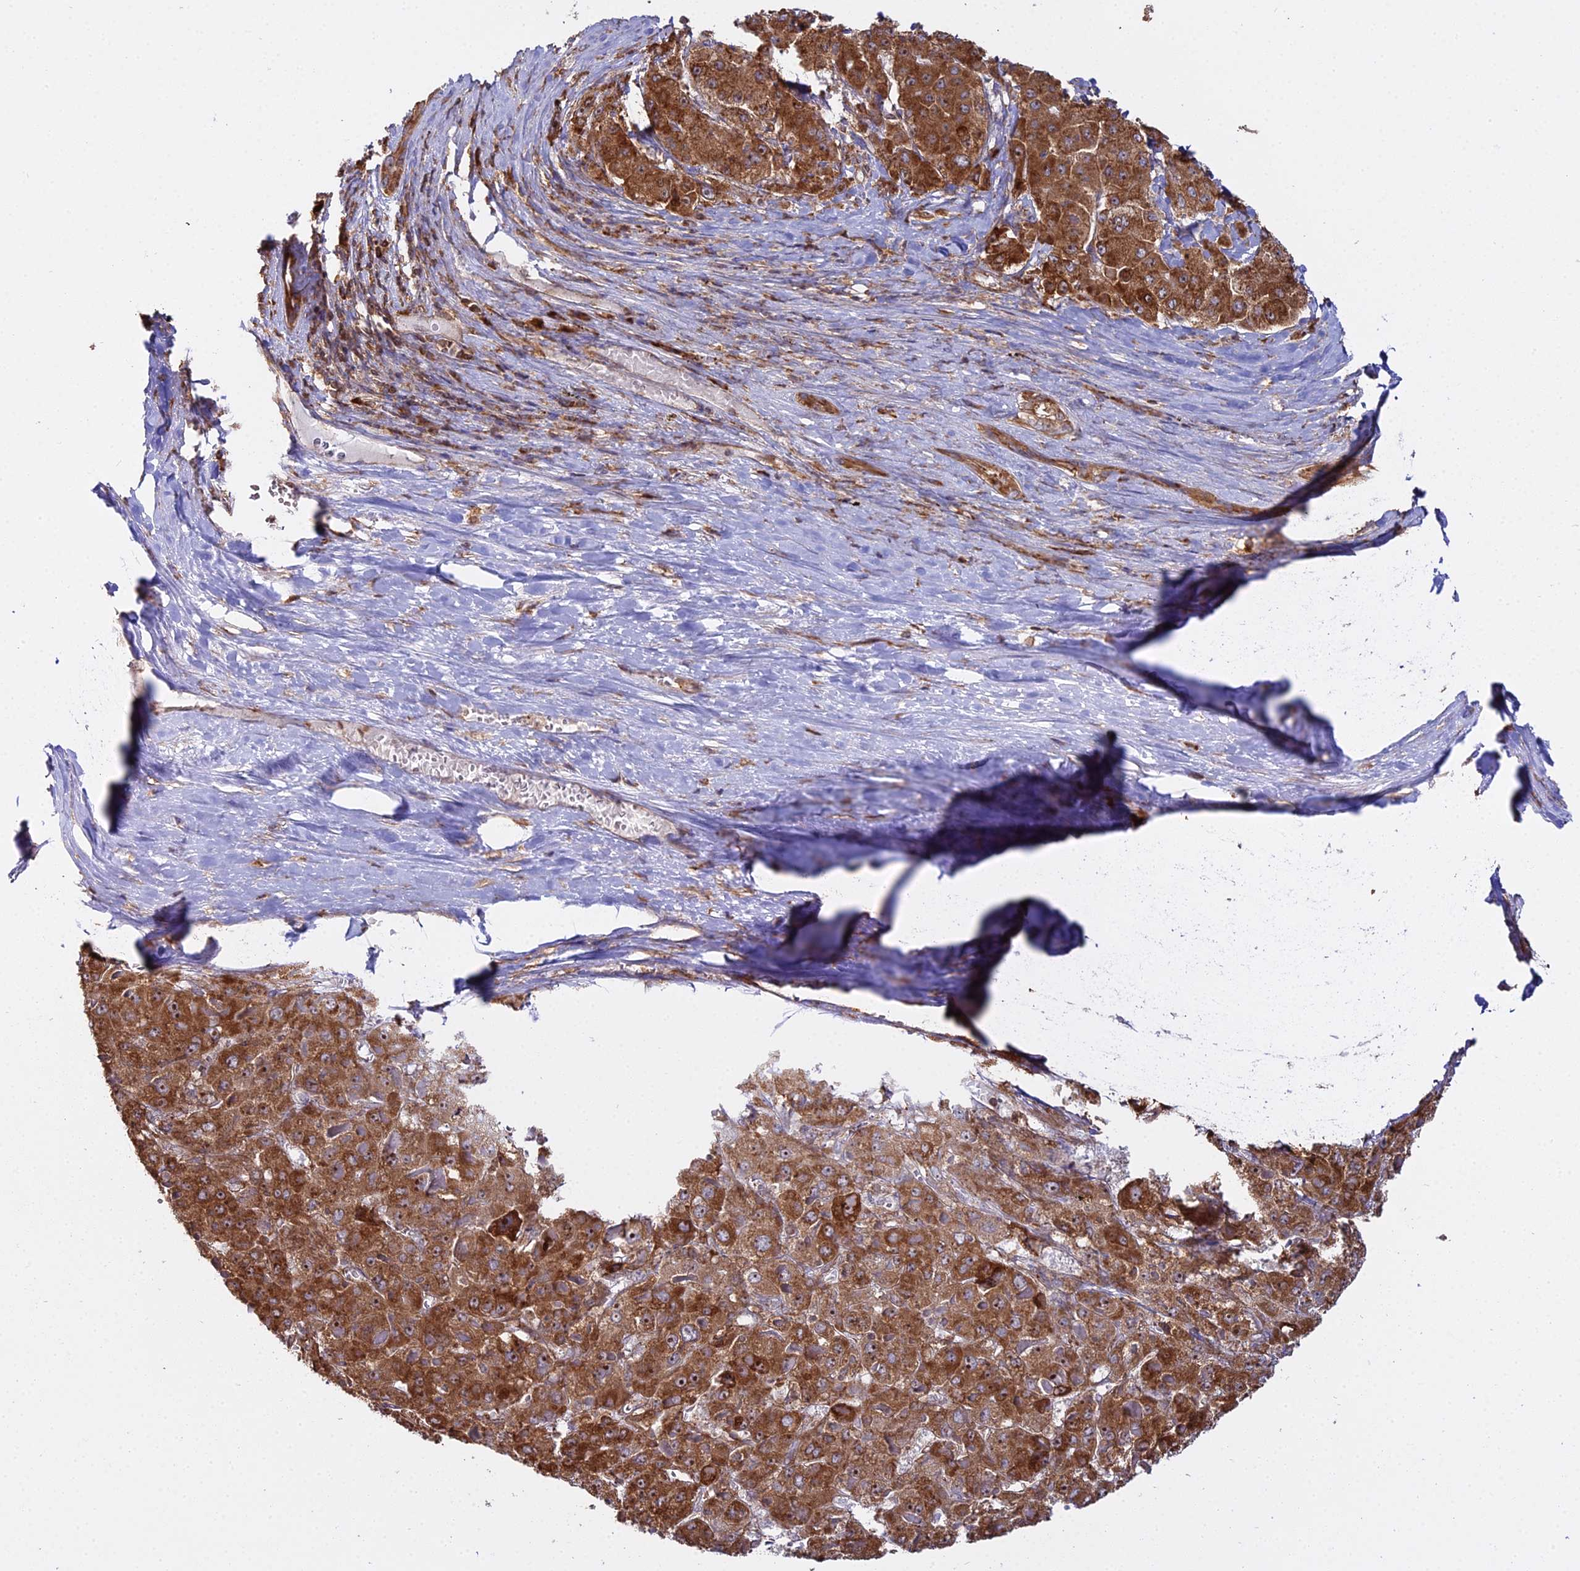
{"staining": {"intensity": "strong", "quantity": ">75%", "location": "cytoplasmic/membranous"}, "tissue": "liver cancer", "cell_type": "Tumor cells", "image_type": "cancer", "snomed": [{"axis": "morphology", "description": "Carcinoma, Hepatocellular, NOS"}, {"axis": "topography", "description": "Liver"}], "caption": "This image reveals IHC staining of liver cancer (hepatocellular carcinoma), with high strong cytoplasmic/membranous expression in about >75% of tumor cells.", "gene": "RPL26", "patient": {"sex": "female", "age": 73}}